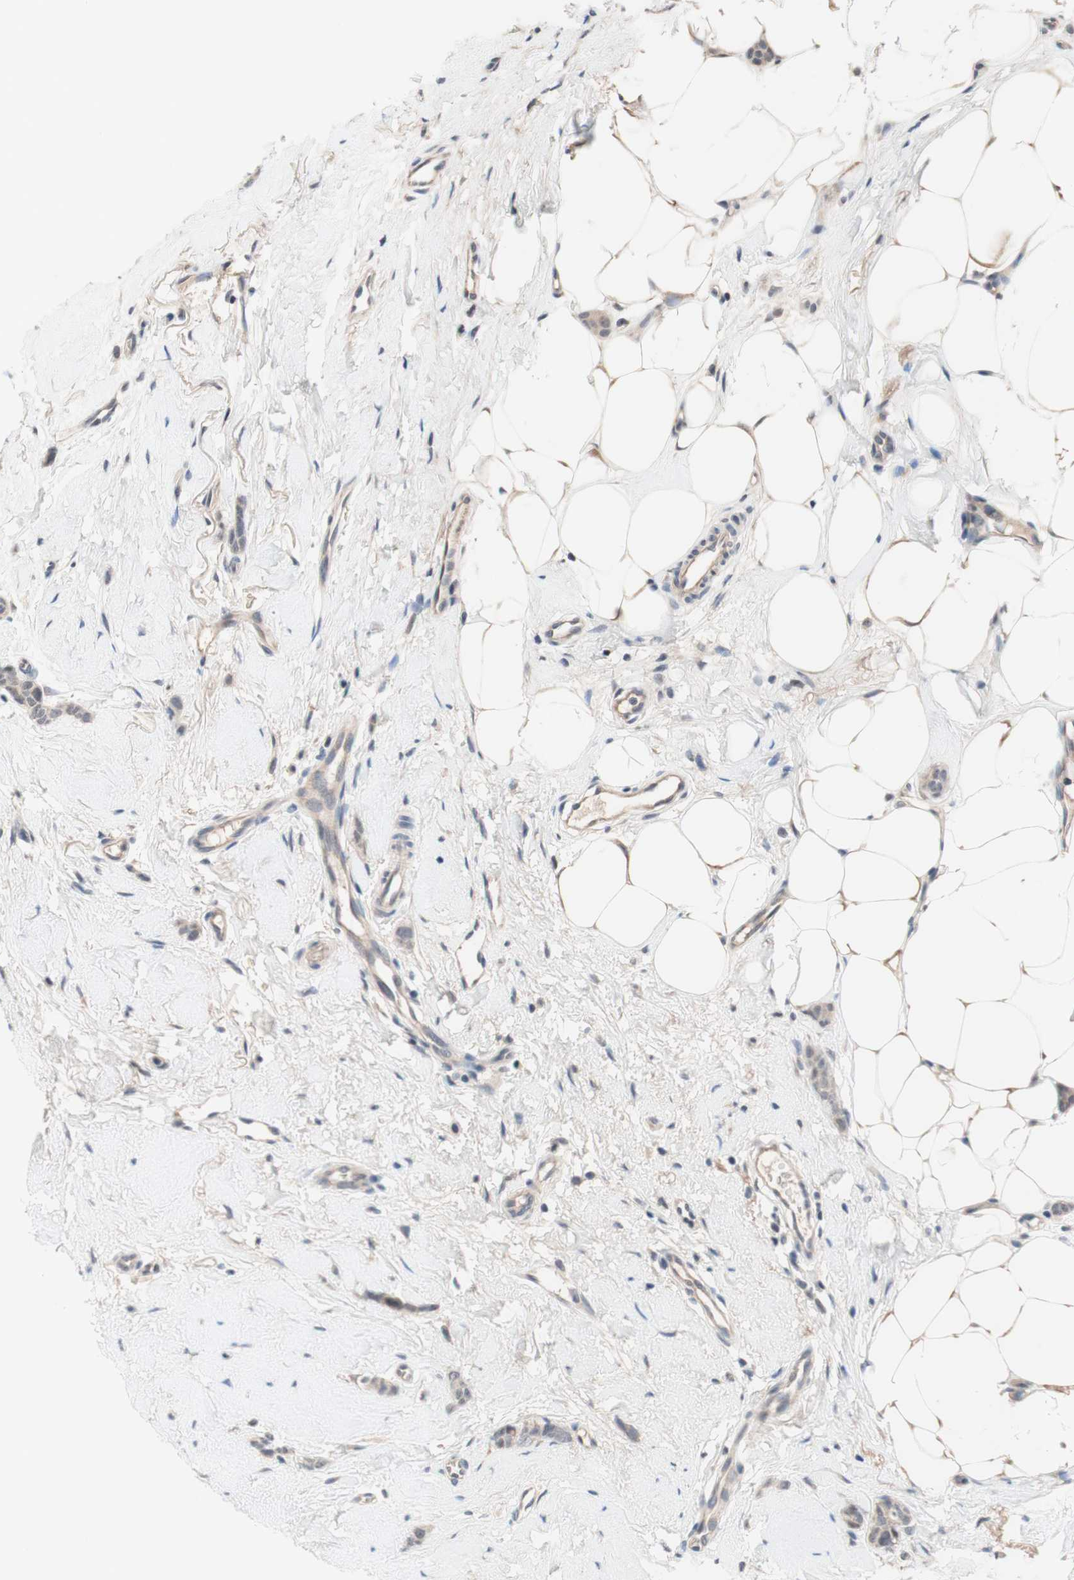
{"staining": {"intensity": "negative", "quantity": "none", "location": "none"}, "tissue": "breast cancer", "cell_type": "Tumor cells", "image_type": "cancer", "snomed": [{"axis": "morphology", "description": "Lobular carcinoma"}, {"axis": "topography", "description": "Skin"}, {"axis": "topography", "description": "Breast"}], "caption": "Immunohistochemistry (IHC) photomicrograph of neoplastic tissue: human lobular carcinoma (breast) stained with DAB (3,3'-diaminobenzidine) demonstrates no significant protein expression in tumor cells.", "gene": "CD55", "patient": {"sex": "female", "age": 46}}